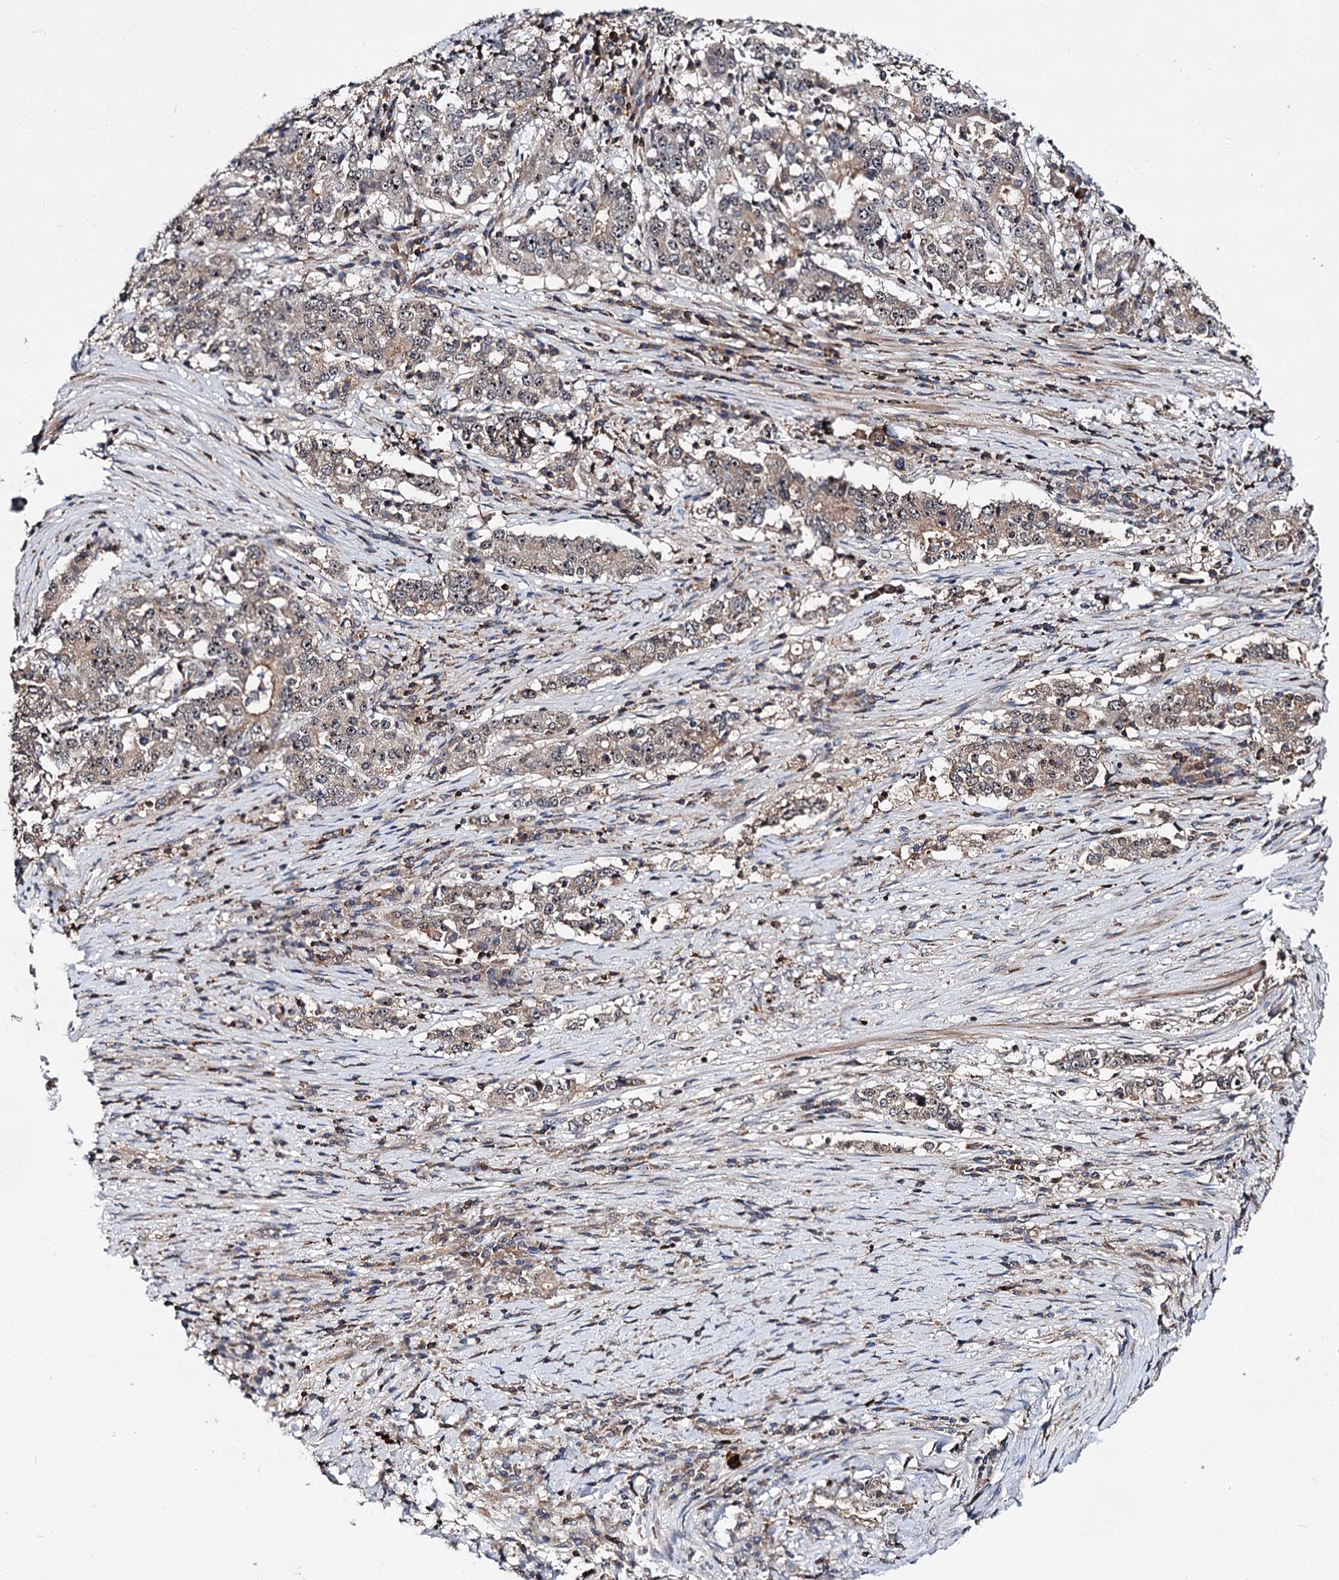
{"staining": {"intensity": "weak", "quantity": "25%-75%", "location": "cytoplasmic/membranous,nuclear"}, "tissue": "stomach cancer", "cell_type": "Tumor cells", "image_type": "cancer", "snomed": [{"axis": "morphology", "description": "Adenocarcinoma, NOS"}, {"axis": "topography", "description": "Stomach"}], "caption": "Protein analysis of stomach cancer (adenocarcinoma) tissue displays weak cytoplasmic/membranous and nuclear staining in about 25%-75% of tumor cells. (Stains: DAB in brown, nuclei in blue, Microscopy: brightfield microscopy at high magnification).", "gene": "ABLIM1", "patient": {"sex": "male", "age": 59}}